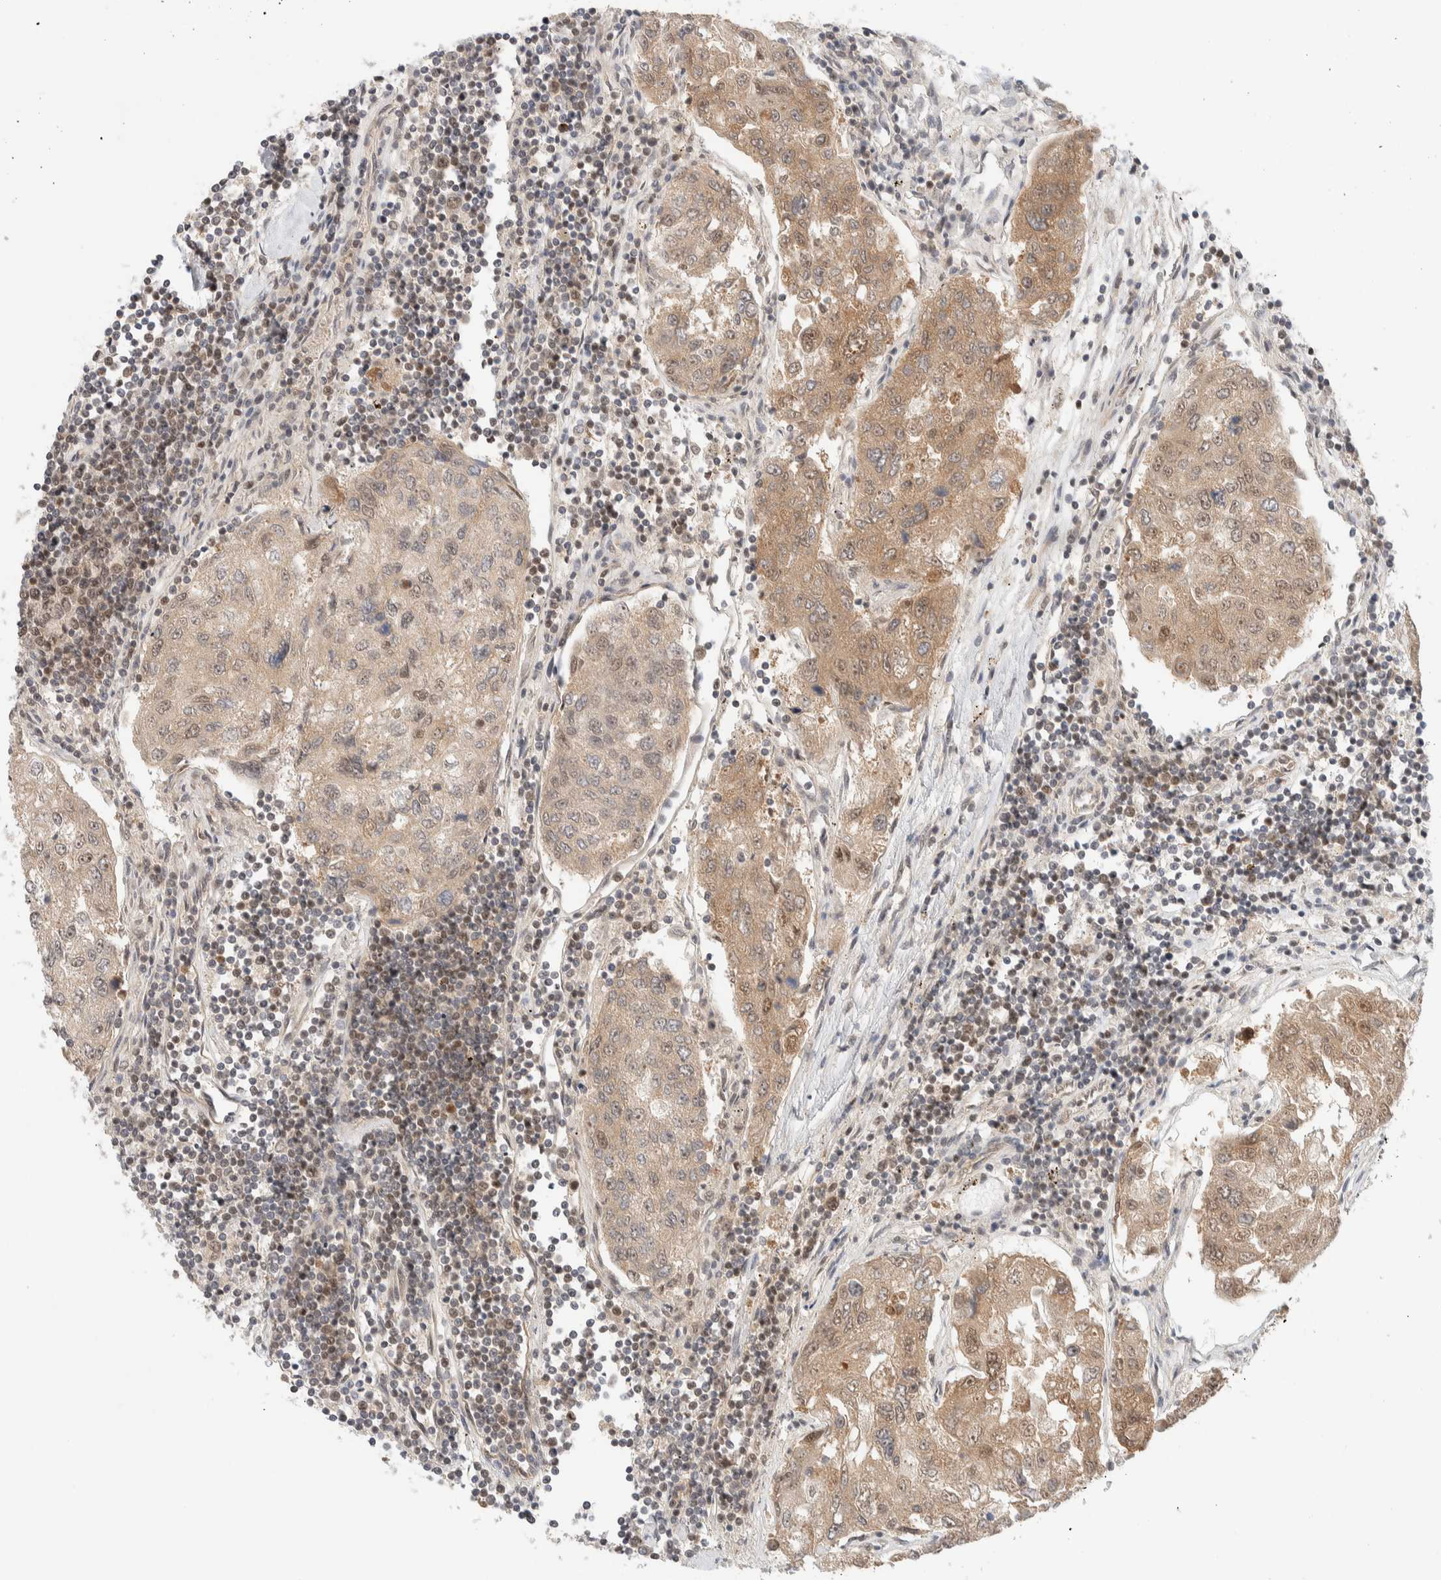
{"staining": {"intensity": "weak", "quantity": ">75%", "location": "cytoplasmic/membranous"}, "tissue": "urothelial cancer", "cell_type": "Tumor cells", "image_type": "cancer", "snomed": [{"axis": "morphology", "description": "Urothelial carcinoma, High grade"}, {"axis": "topography", "description": "Lymph node"}, {"axis": "topography", "description": "Urinary bladder"}], "caption": "High-magnification brightfield microscopy of high-grade urothelial carcinoma stained with DAB (brown) and counterstained with hematoxylin (blue). tumor cells exhibit weak cytoplasmic/membranous staining is present in about>75% of cells.", "gene": "C8orf76", "patient": {"sex": "male", "age": 51}}